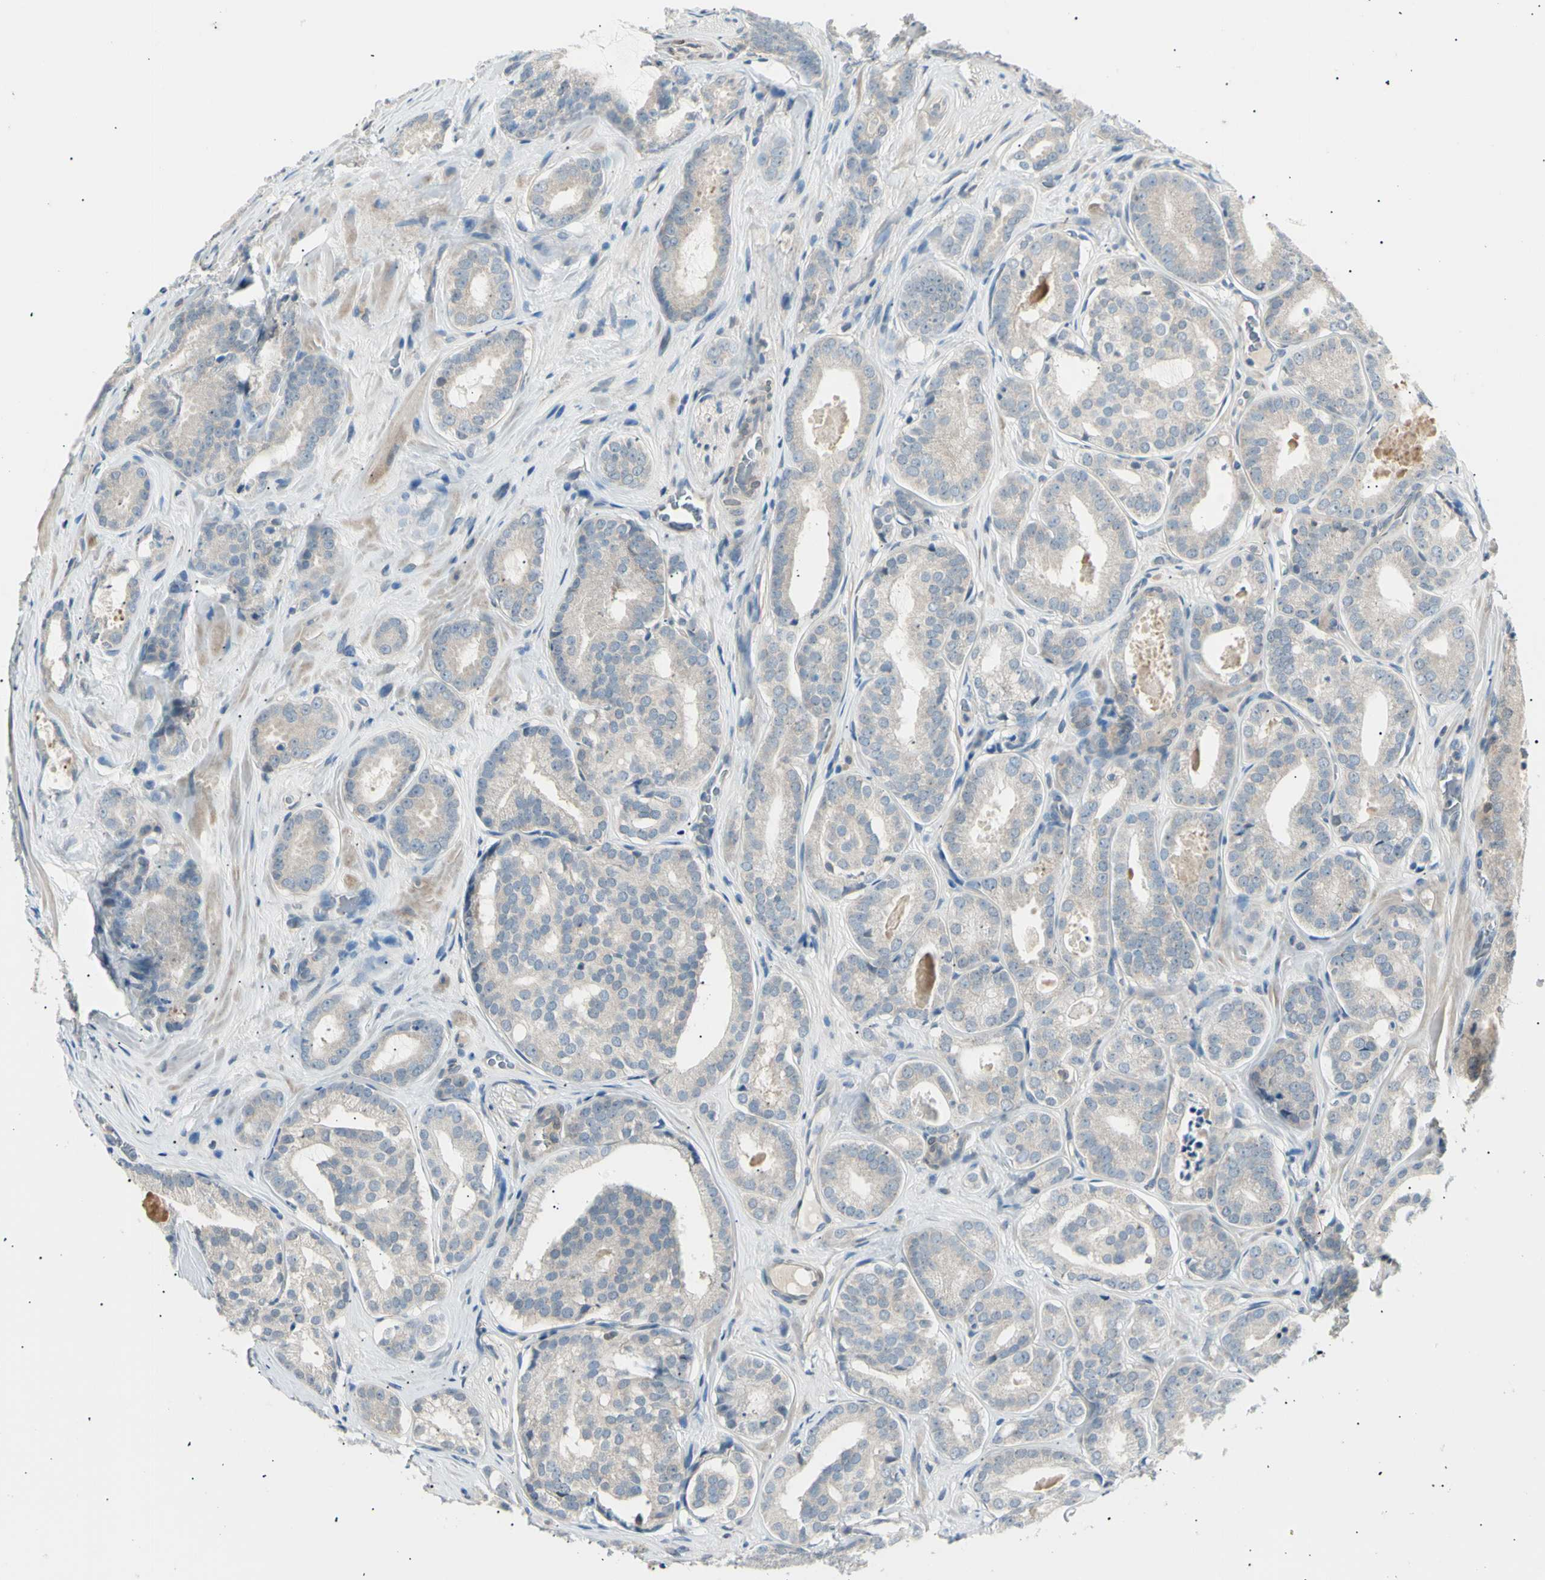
{"staining": {"intensity": "negative", "quantity": "none", "location": "none"}, "tissue": "prostate cancer", "cell_type": "Tumor cells", "image_type": "cancer", "snomed": [{"axis": "morphology", "description": "Adenocarcinoma, High grade"}, {"axis": "topography", "description": "Prostate"}], "caption": "IHC of prostate cancer (high-grade adenocarcinoma) demonstrates no expression in tumor cells. The staining was performed using DAB to visualize the protein expression in brown, while the nuclei were stained in blue with hematoxylin (Magnification: 20x).", "gene": "LHPP", "patient": {"sex": "male", "age": 64}}